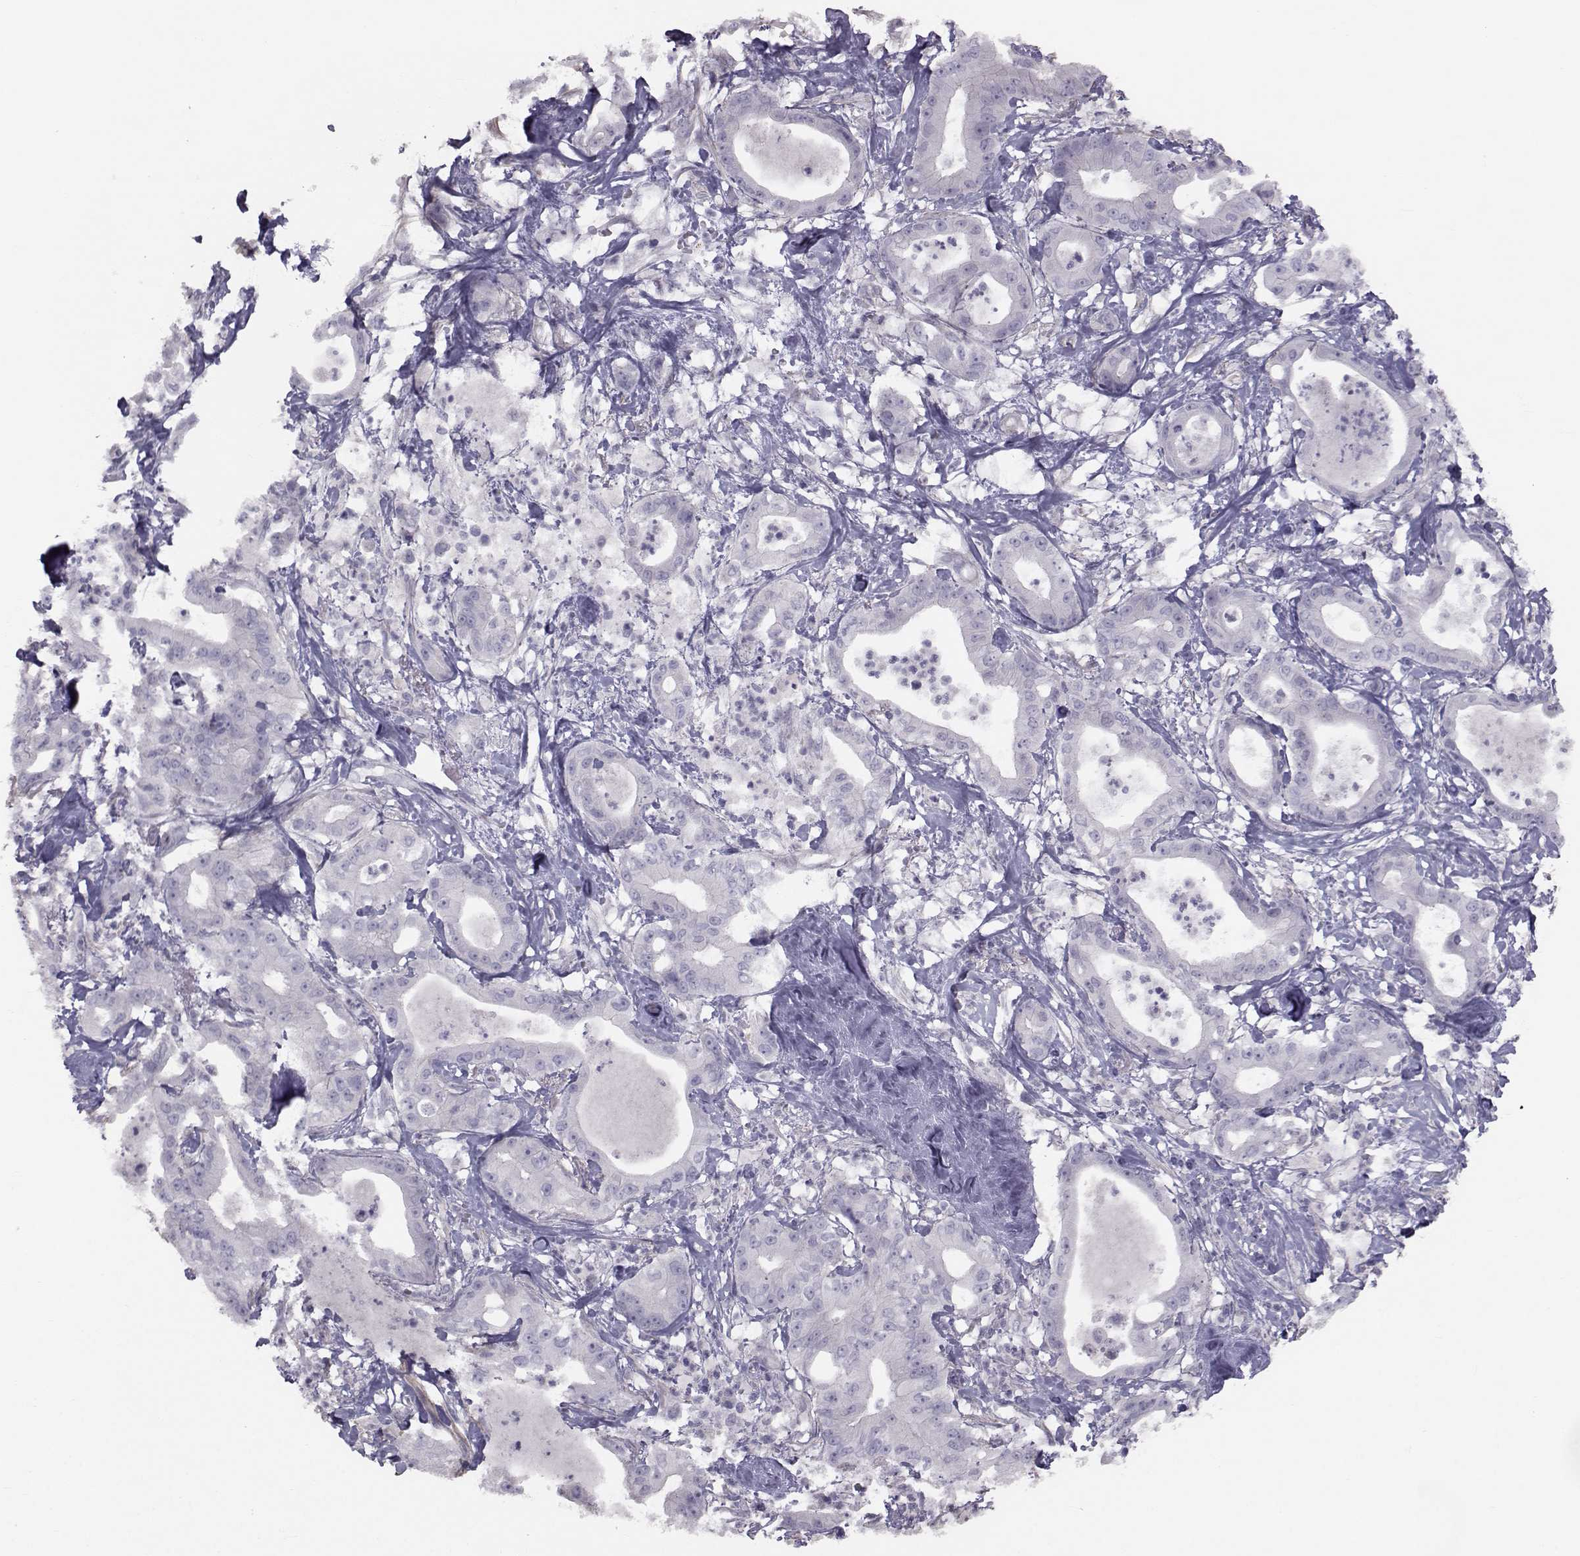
{"staining": {"intensity": "negative", "quantity": "none", "location": "none"}, "tissue": "pancreatic cancer", "cell_type": "Tumor cells", "image_type": "cancer", "snomed": [{"axis": "morphology", "description": "Adenocarcinoma, NOS"}, {"axis": "topography", "description": "Pancreas"}], "caption": "This is an immunohistochemistry image of human pancreatic cancer (adenocarcinoma). There is no expression in tumor cells.", "gene": "GARIN3", "patient": {"sex": "male", "age": 71}}